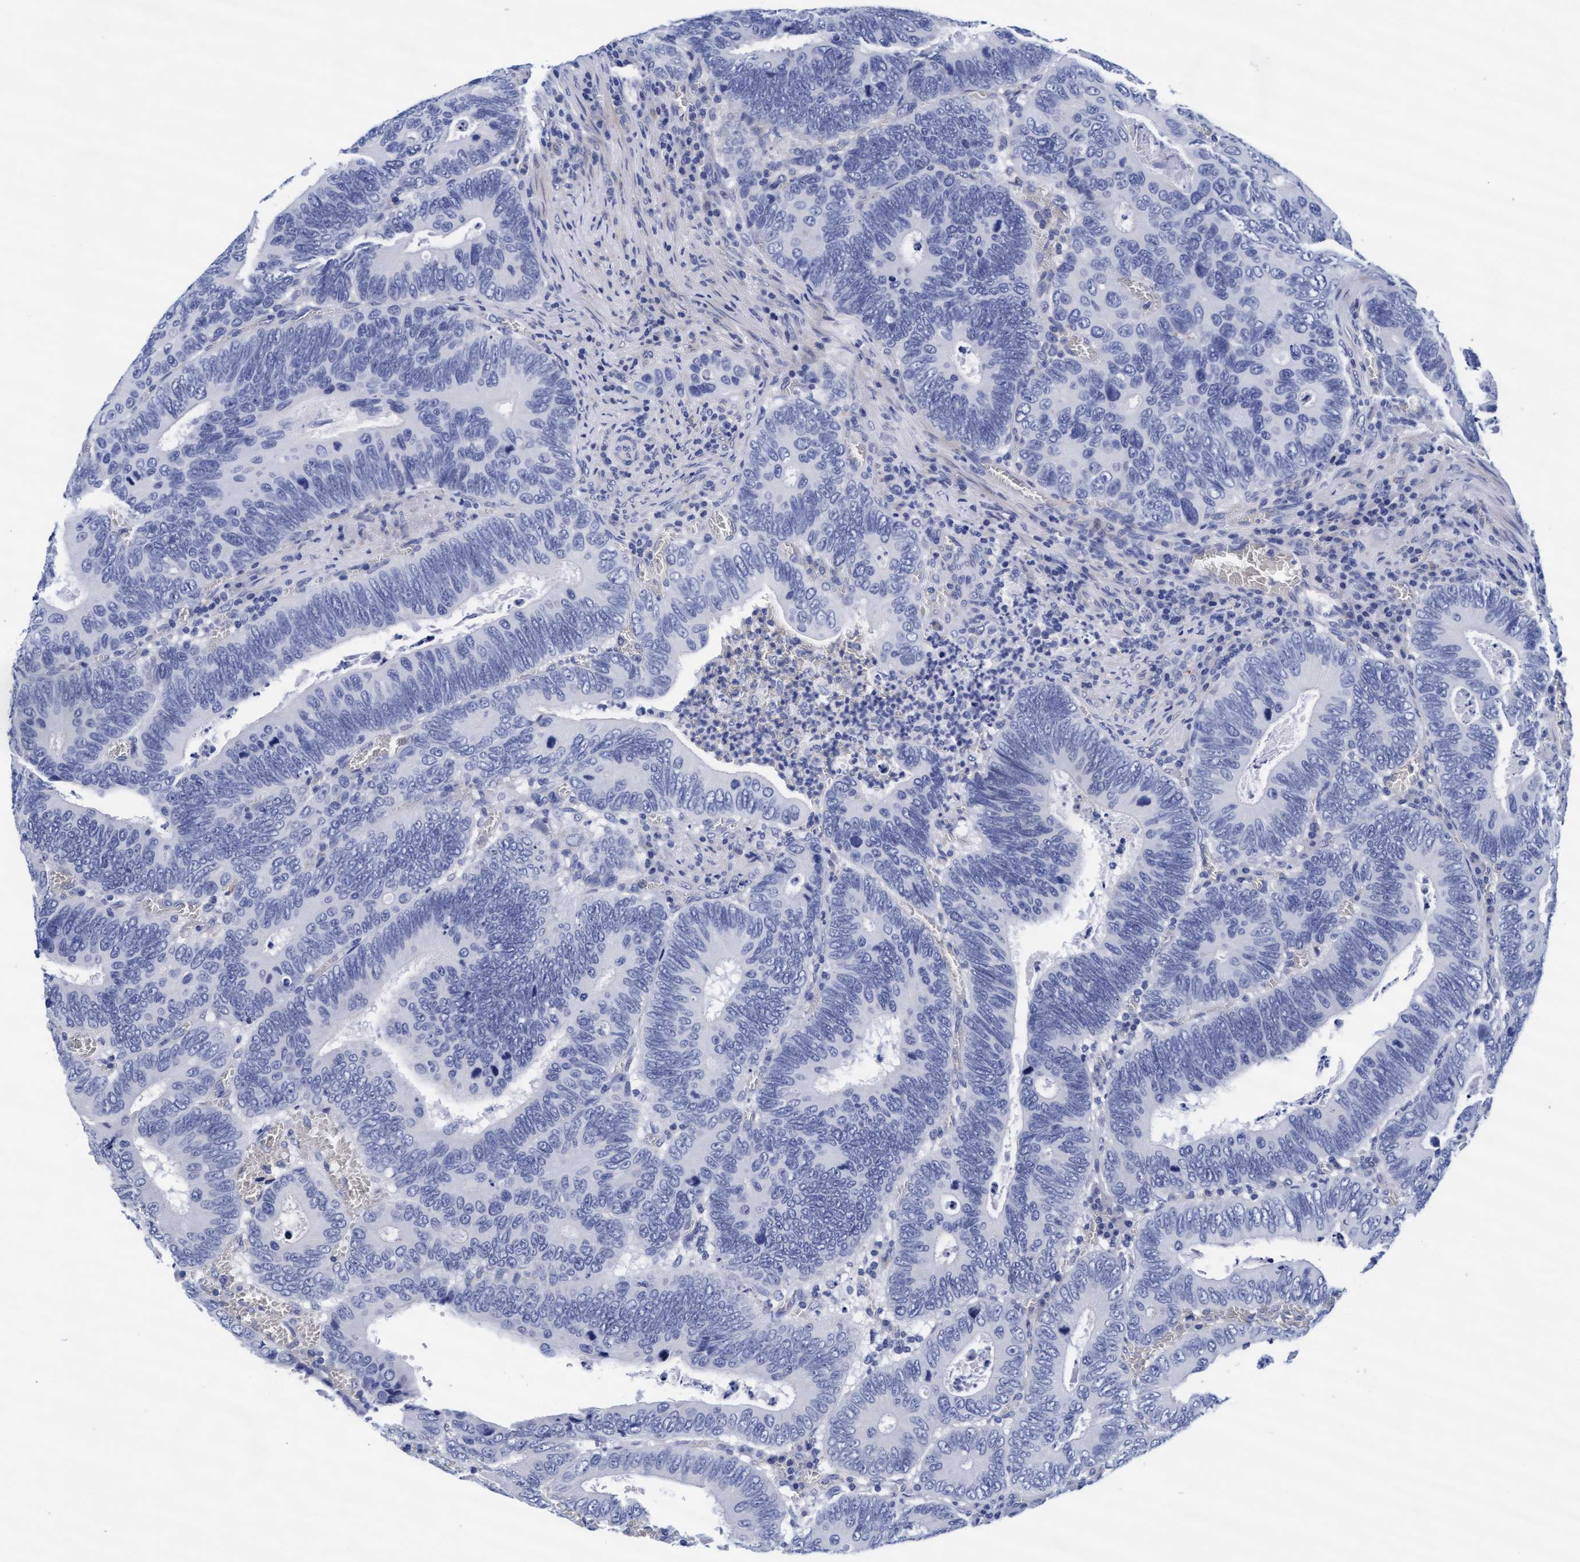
{"staining": {"intensity": "negative", "quantity": "none", "location": "none"}, "tissue": "colorectal cancer", "cell_type": "Tumor cells", "image_type": "cancer", "snomed": [{"axis": "morphology", "description": "Inflammation, NOS"}, {"axis": "morphology", "description": "Adenocarcinoma, NOS"}, {"axis": "topography", "description": "Colon"}], "caption": "The immunohistochemistry micrograph has no significant positivity in tumor cells of colorectal cancer (adenocarcinoma) tissue.", "gene": "ARSG", "patient": {"sex": "male", "age": 72}}